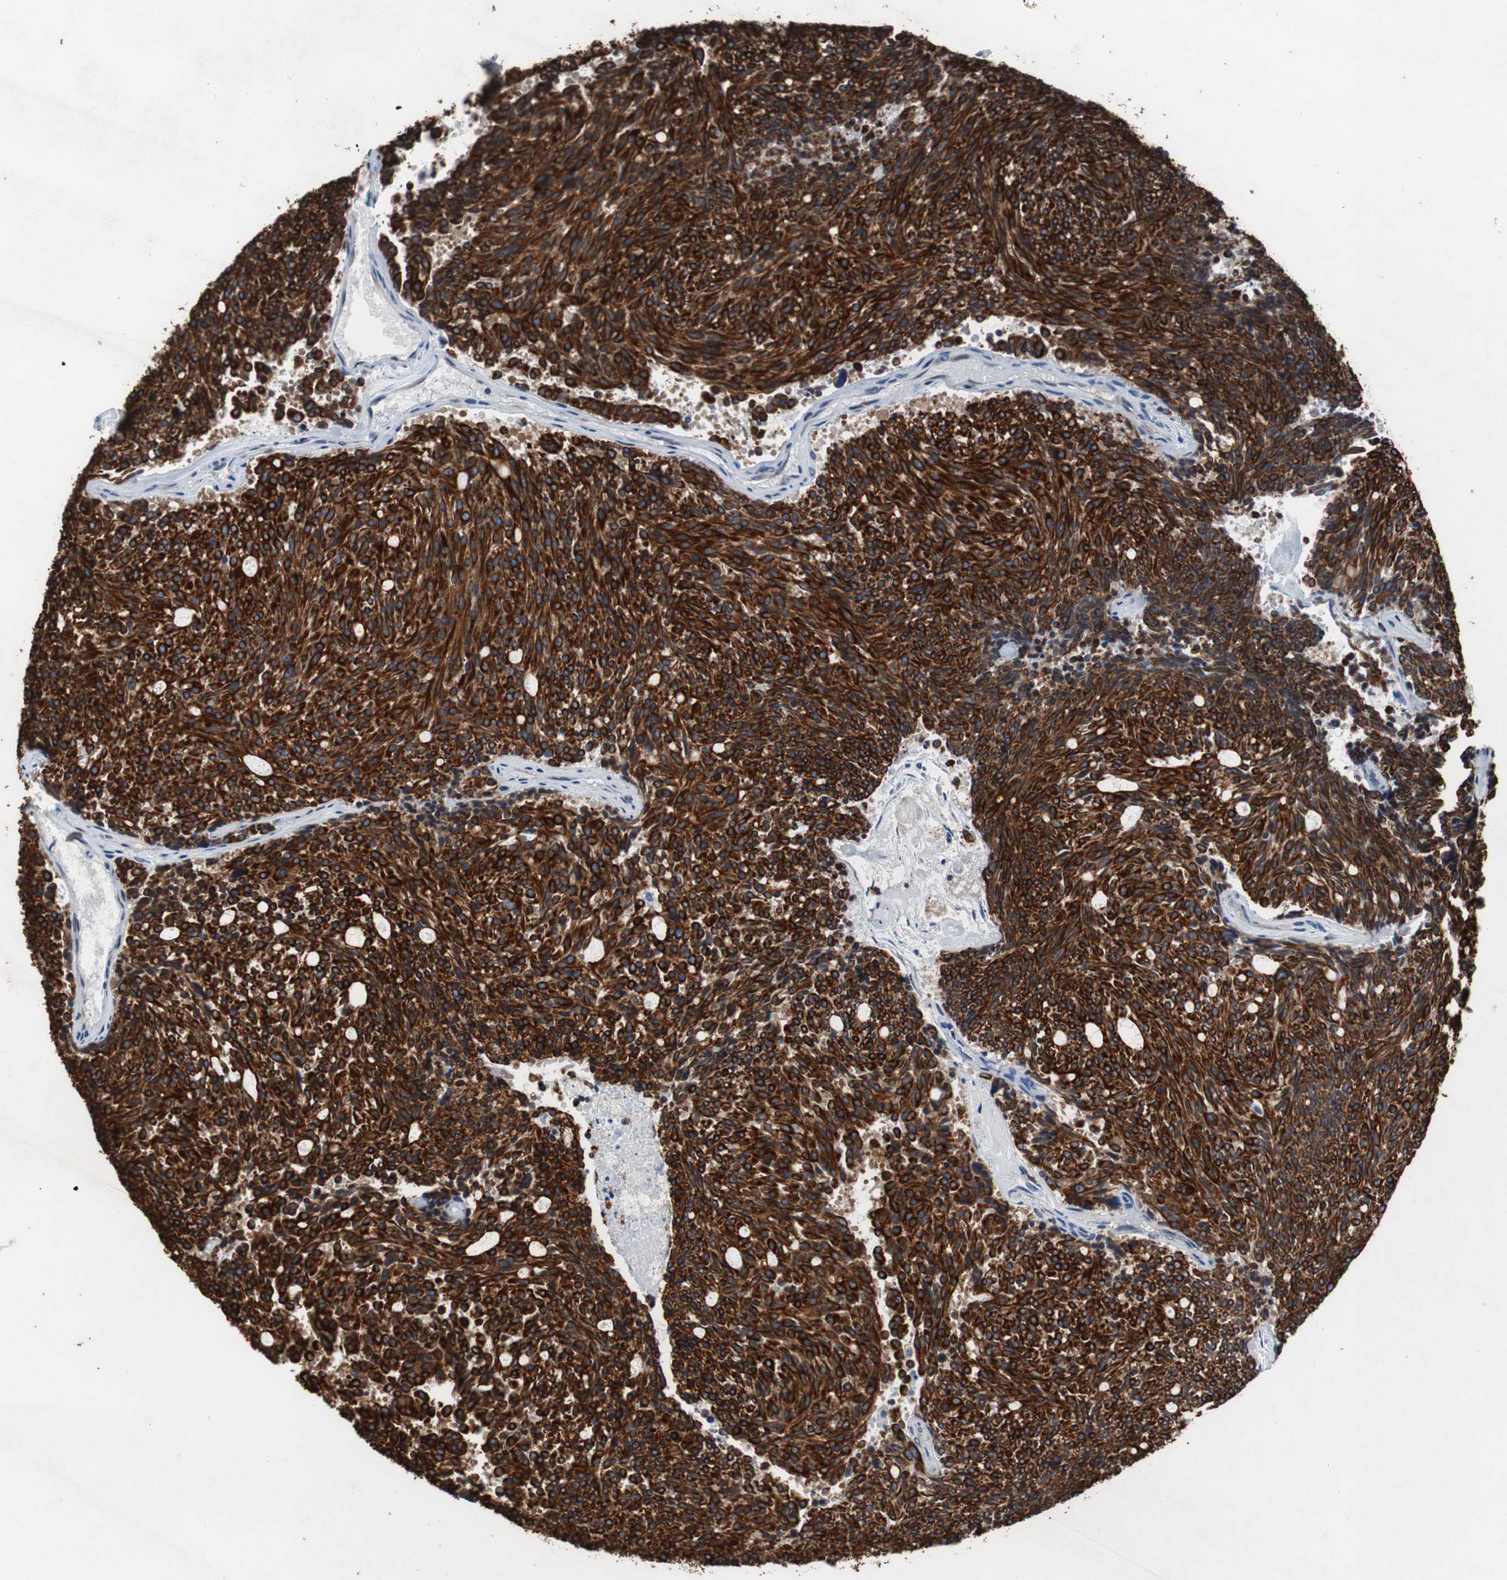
{"staining": {"intensity": "strong", "quantity": ">75%", "location": "cytoplasmic/membranous"}, "tissue": "carcinoid", "cell_type": "Tumor cells", "image_type": "cancer", "snomed": [{"axis": "morphology", "description": "Carcinoid, malignant, NOS"}, {"axis": "topography", "description": "Pancreas"}], "caption": "Immunohistochemistry (IHC) of carcinoid (malignant) shows high levels of strong cytoplasmic/membranous expression in about >75% of tumor cells.", "gene": "USP10", "patient": {"sex": "female", "age": 54}}